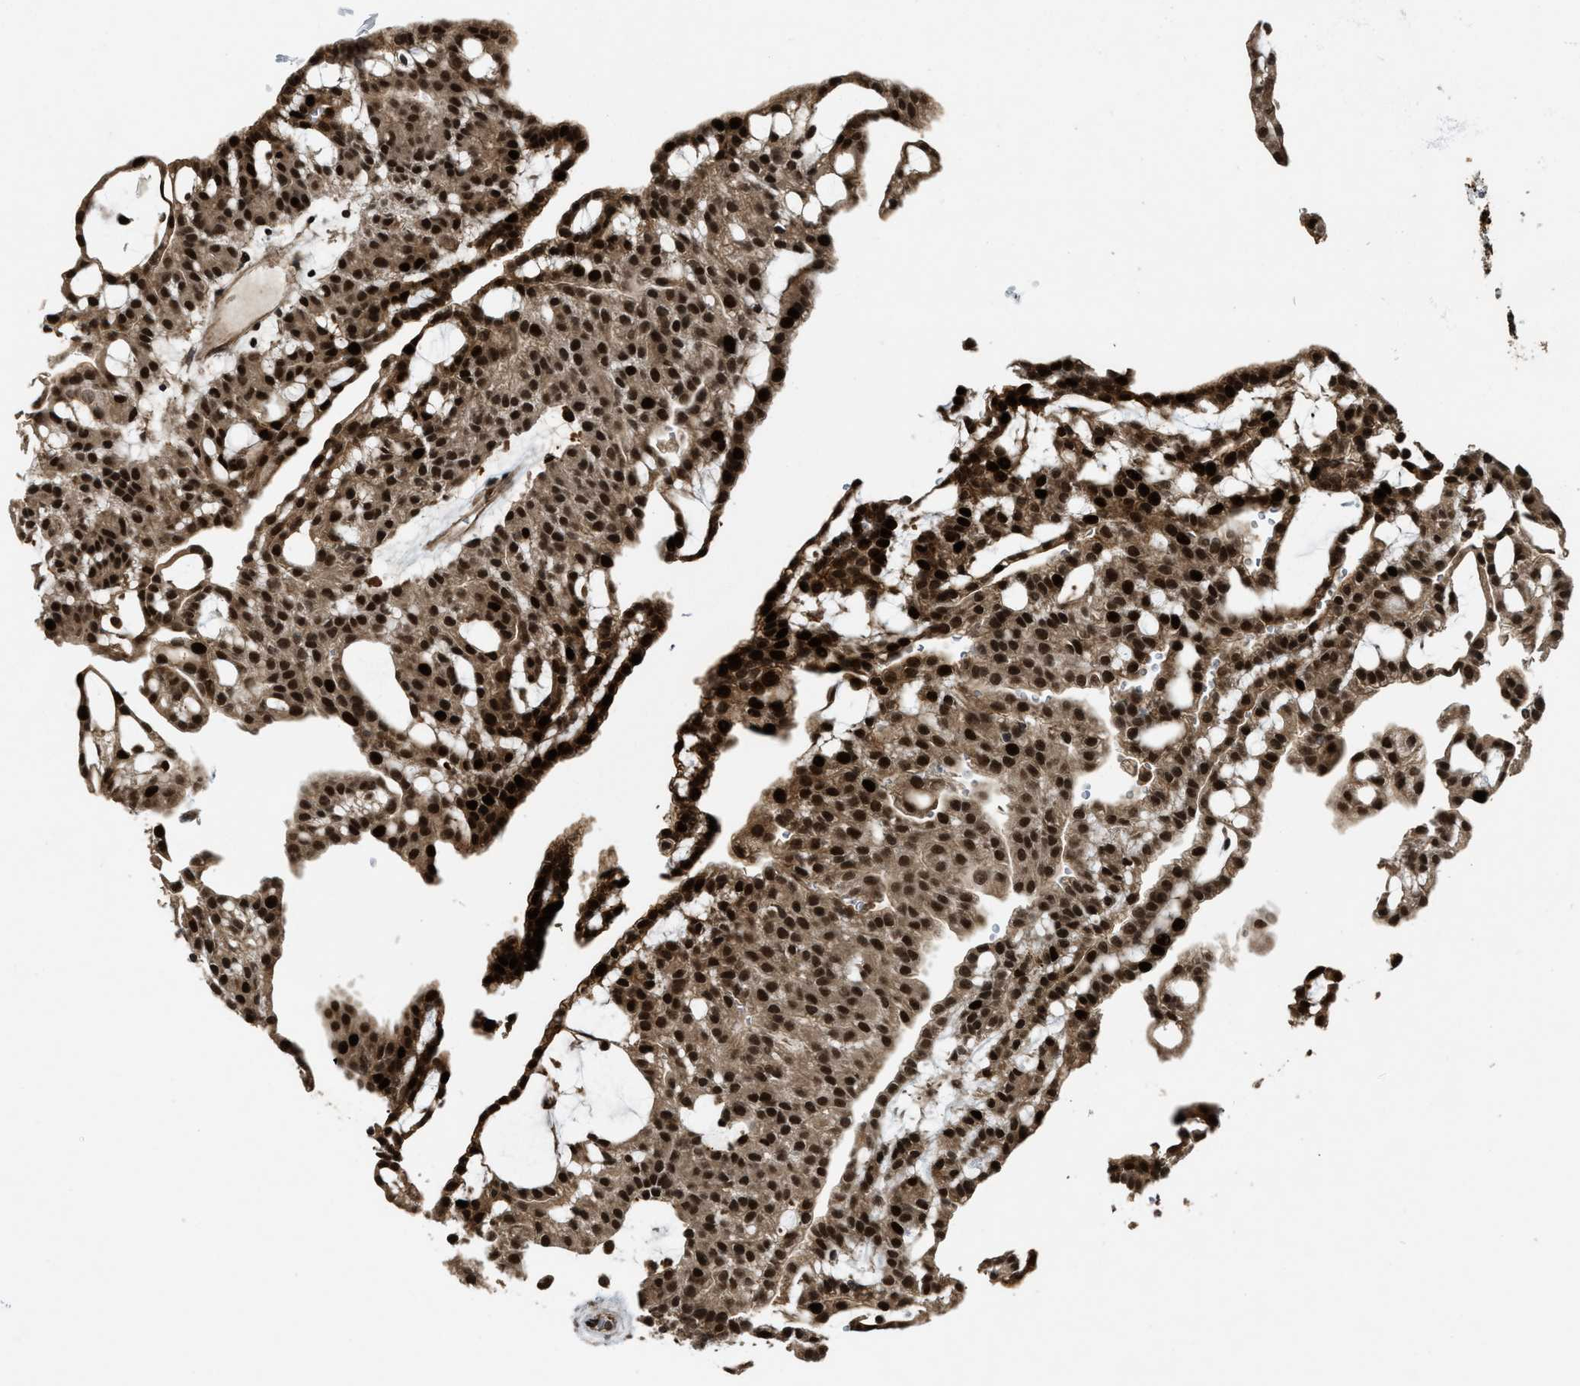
{"staining": {"intensity": "strong", "quantity": ">75%", "location": "cytoplasmic/membranous,nuclear"}, "tissue": "renal cancer", "cell_type": "Tumor cells", "image_type": "cancer", "snomed": [{"axis": "morphology", "description": "Adenocarcinoma, NOS"}, {"axis": "topography", "description": "Kidney"}], "caption": "Immunohistochemical staining of renal adenocarcinoma reveals high levels of strong cytoplasmic/membranous and nuclear staining in approximately >75% of tumor cells. (IHC, brightfield microscopy, high magnification).", "gene": "ZNF250", "patient": {"sex": "male", "age": 63}}